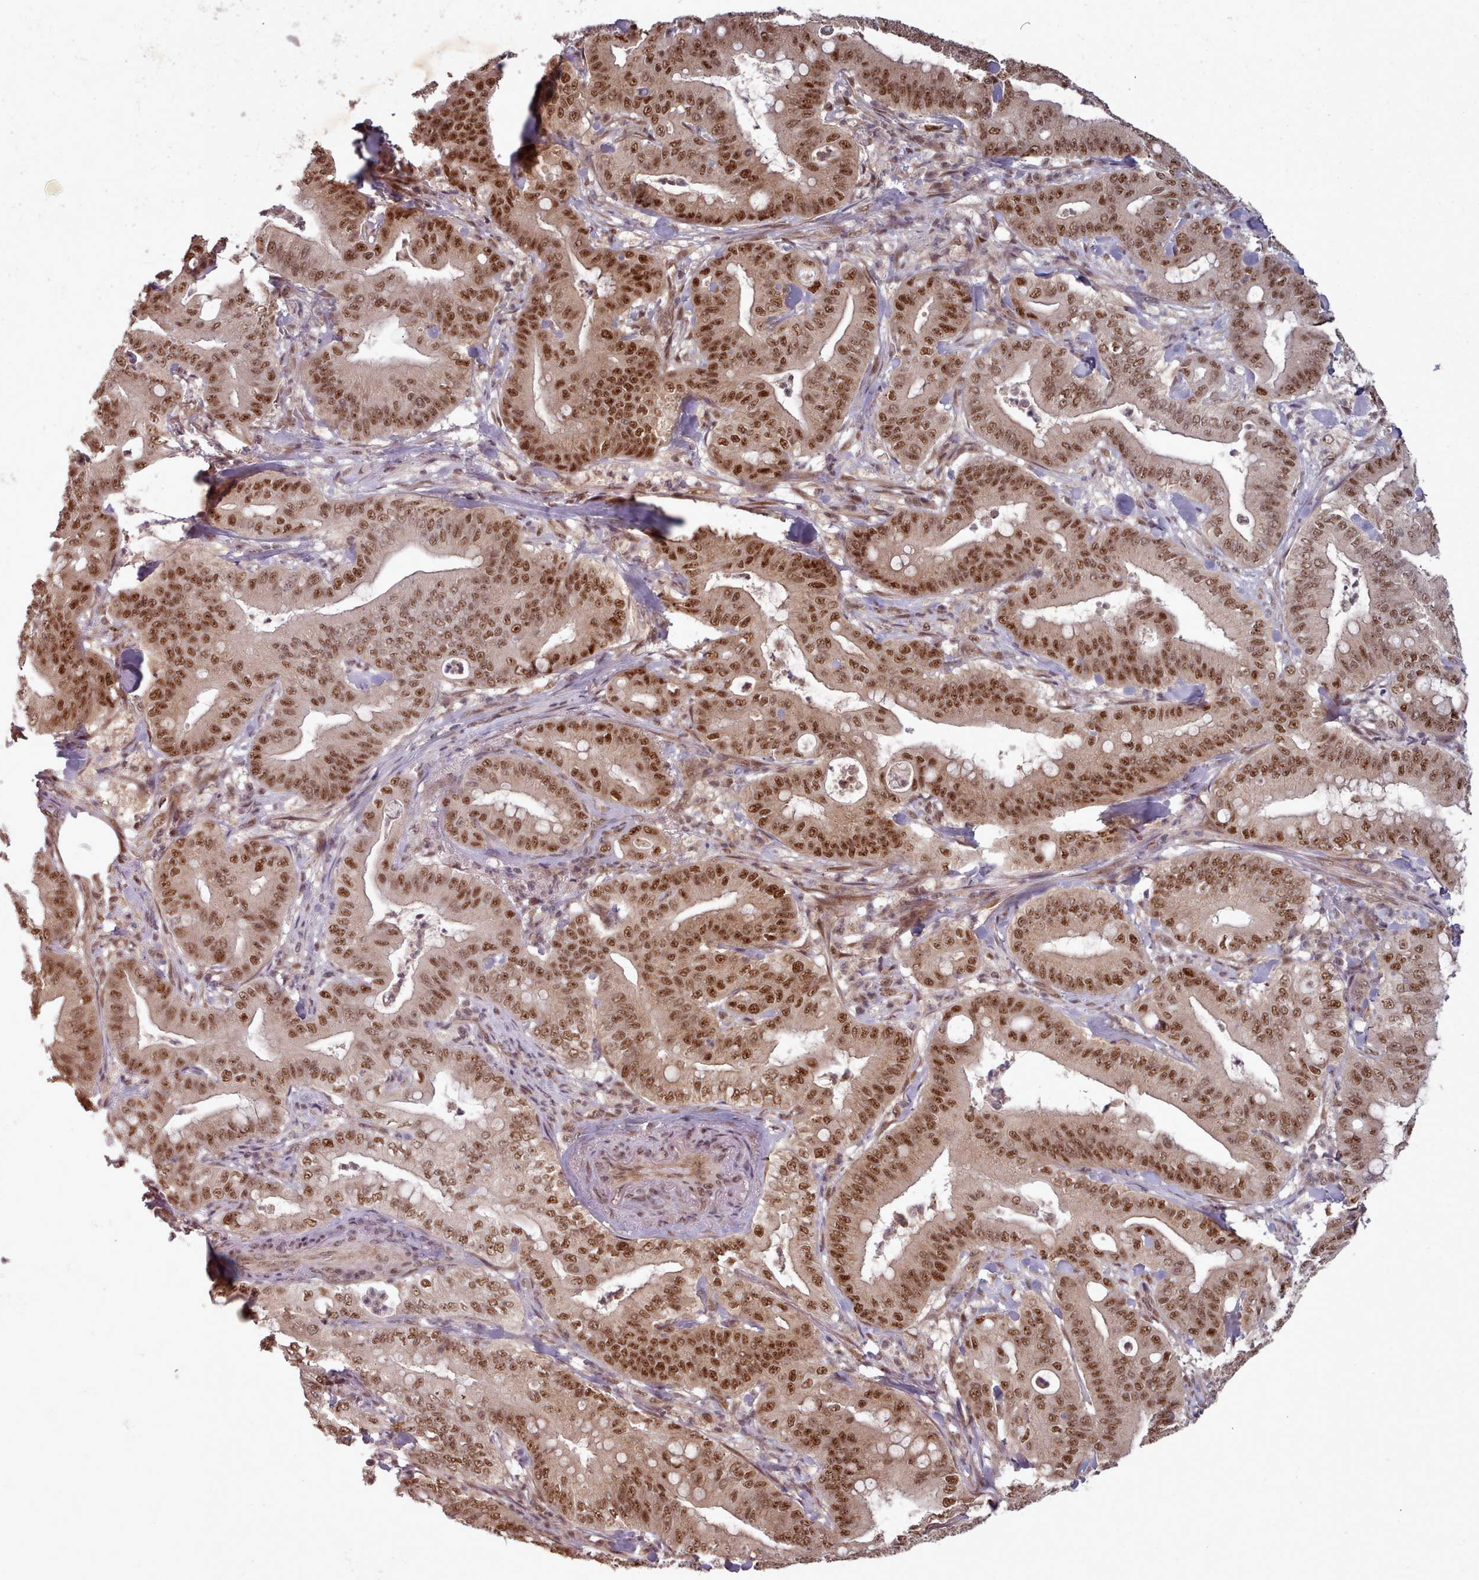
{"staining": {"intensity": "moderate", "quantity": ">75%", "location": "nuclear"}, "tissue": "pancreatic cancer", "cell_type": "Tumor cells", "image_type": "cancer", "snomed": [{"axis": "morphology", "description": "Adenocarcinoma, NOS"}, {"axis": "topography", "description": "Pancreas"}], "caption": "Adenocarcinoma (pancreatic) stained with DAB (3,3'-diaminobenzidine) immunohistochemistry (IHC) displays medium levels of moderate nuclear expression in approximately >75% of tumor cells.", "gene": "DHX8", "patient": {"sex": "male", "age": 71}}